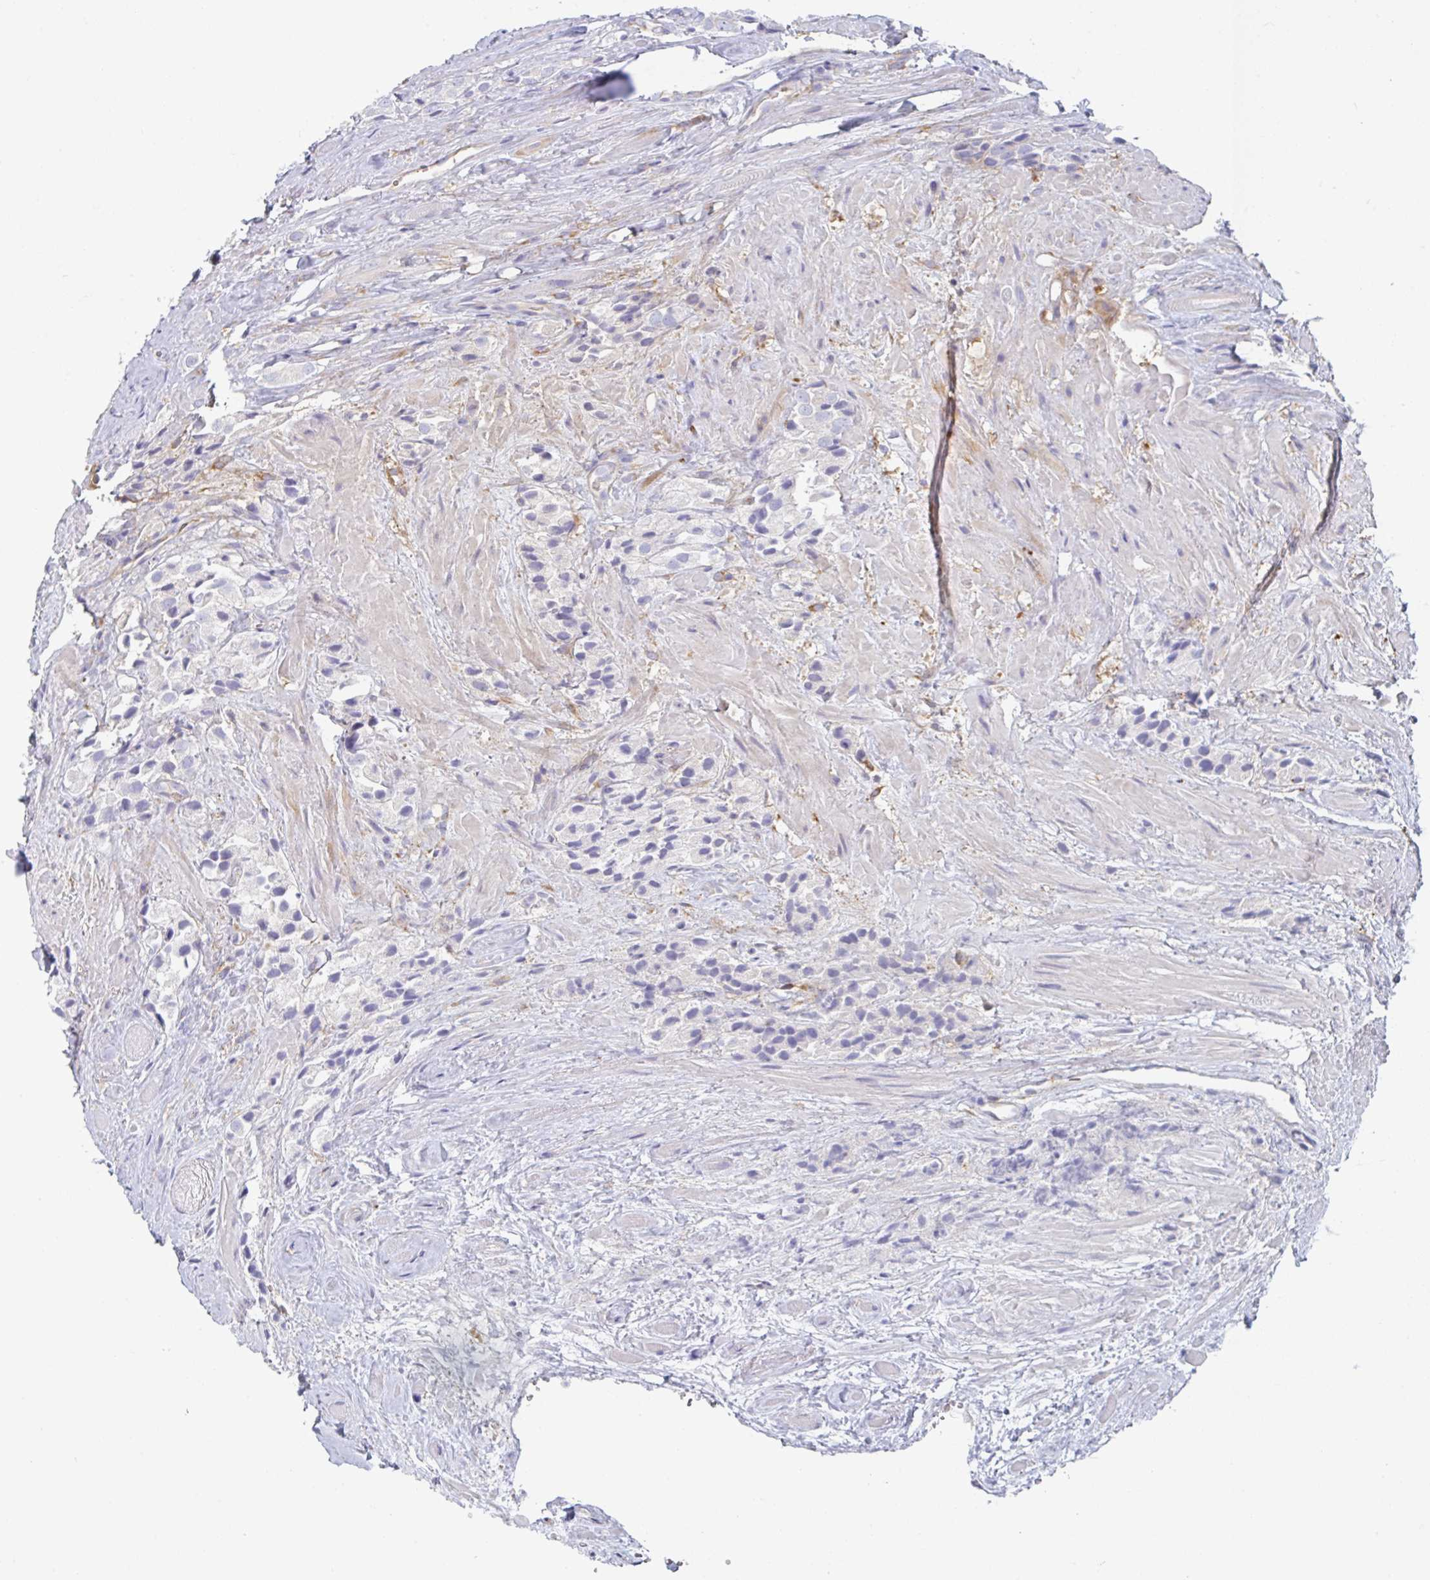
{"staining": {"intensity": "negative", "quantity": "none", "location": "none"}, "tissue": "prostate cancer", "cell_type": "Tumor cells", "image_type": "cancer", "snomed": [{"axis": "morphology", "description": "Adenocarcinoma, High grade"}, {"axis": "topography", "description": "Prostate and seminal vesicle, NOS"}], "caption": "Image shows no significant protein expression in tumor cells of prostate high-grade adenocarcinoma.", "gene": "AMPD2", "patient": {"sex": "male", "age": 64}}